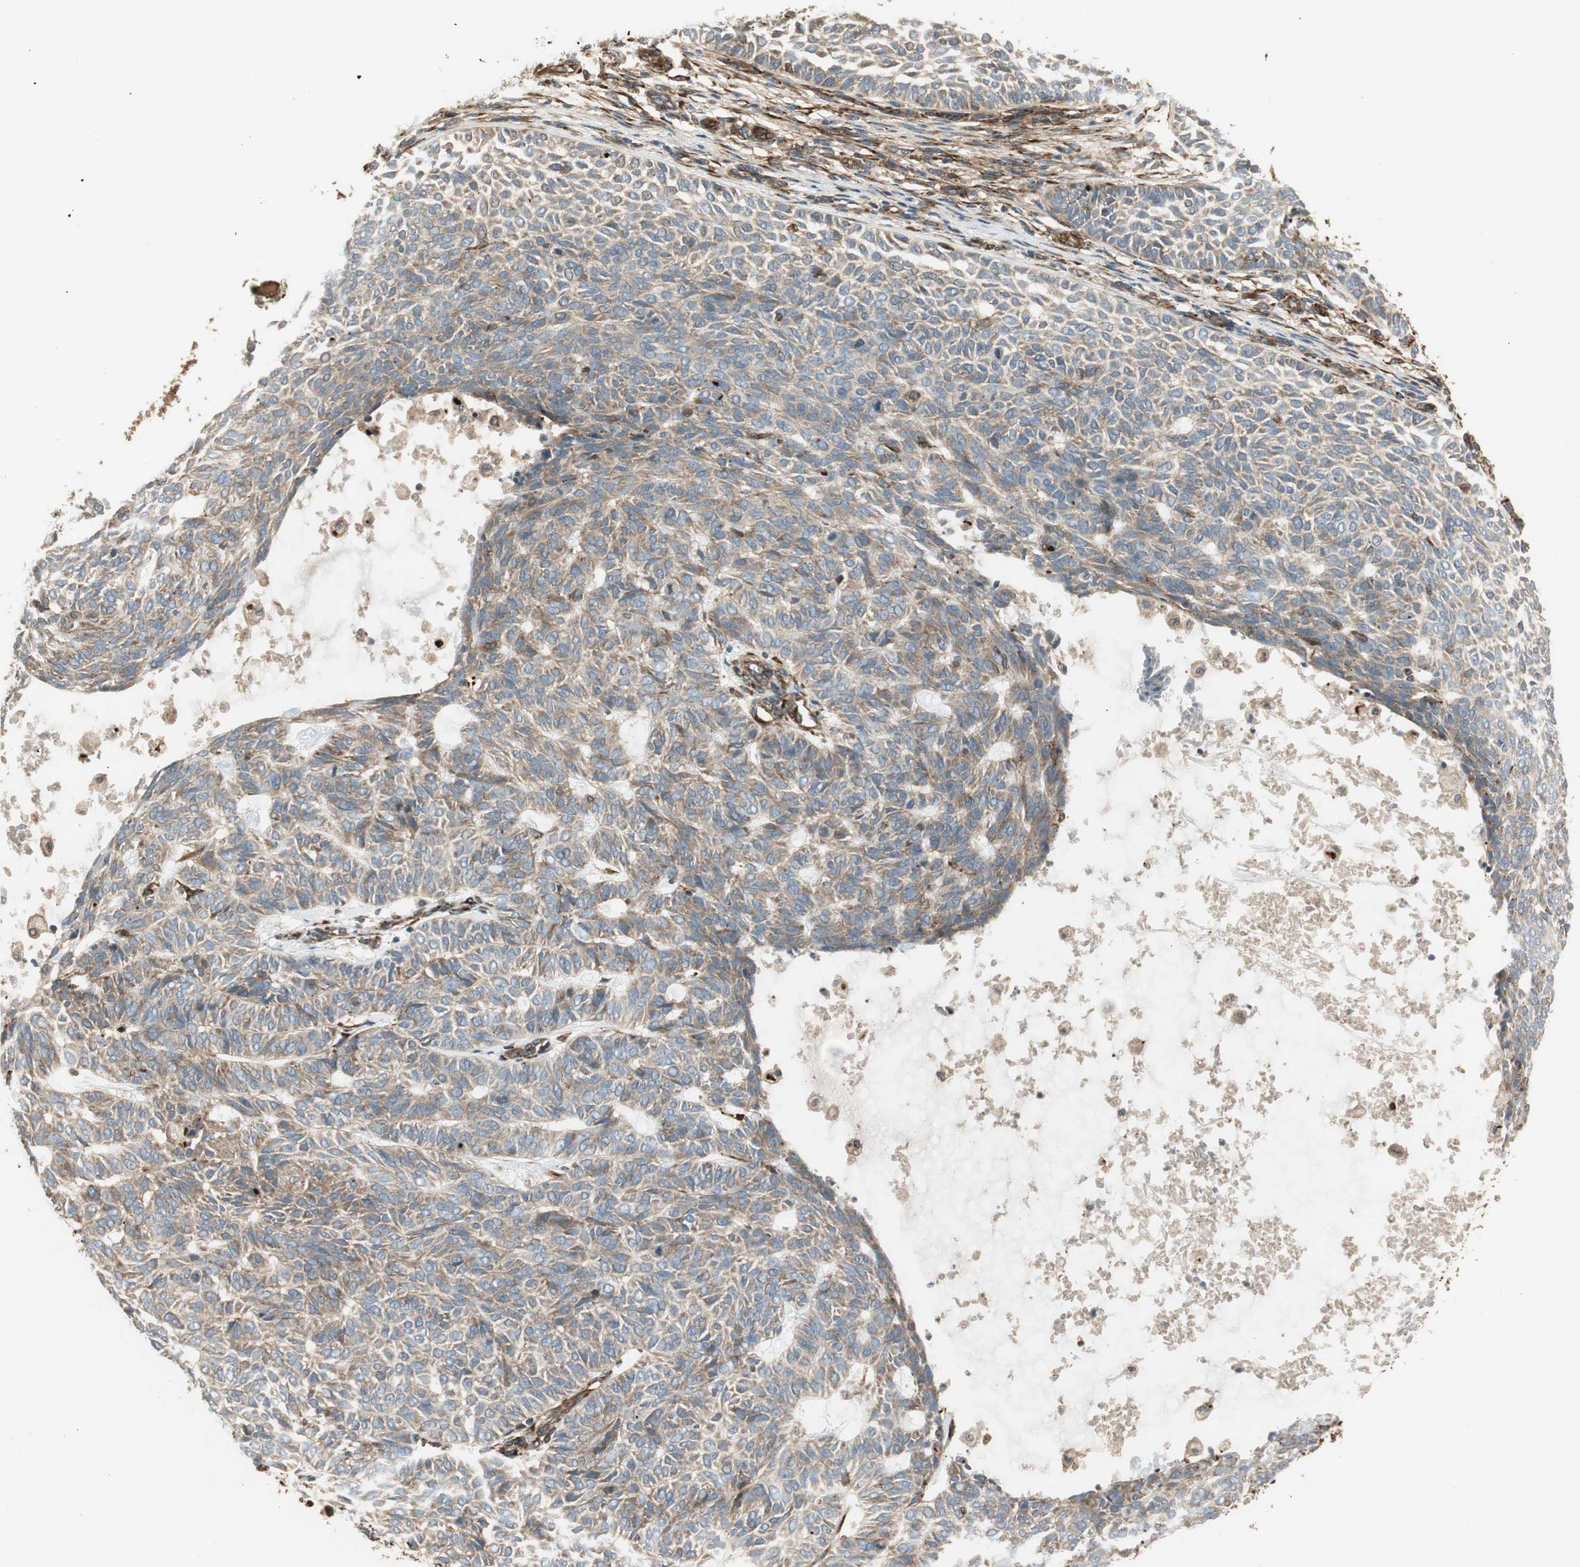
{"staining": {"intensity": "weak", "quantity": ">75%", "location": "cytoplasmic/membranous"}, "tissue": "skin cancer", "cell_type": "Tumor cells", "image_type": "cancer", "snomed": [{"axis": "morphology", "description": "Basal cell carcinoma"}, {"axis": "topography", "description": "Skin"}], "caption": "Tumor cells reveal low levels of weak cytoplasmic/membranous positivity in approximately >75% of cells in human basal cell carcinoma (skin).", "gene": "PRKG1", "patient": {"sex": "male", "age": 87}}